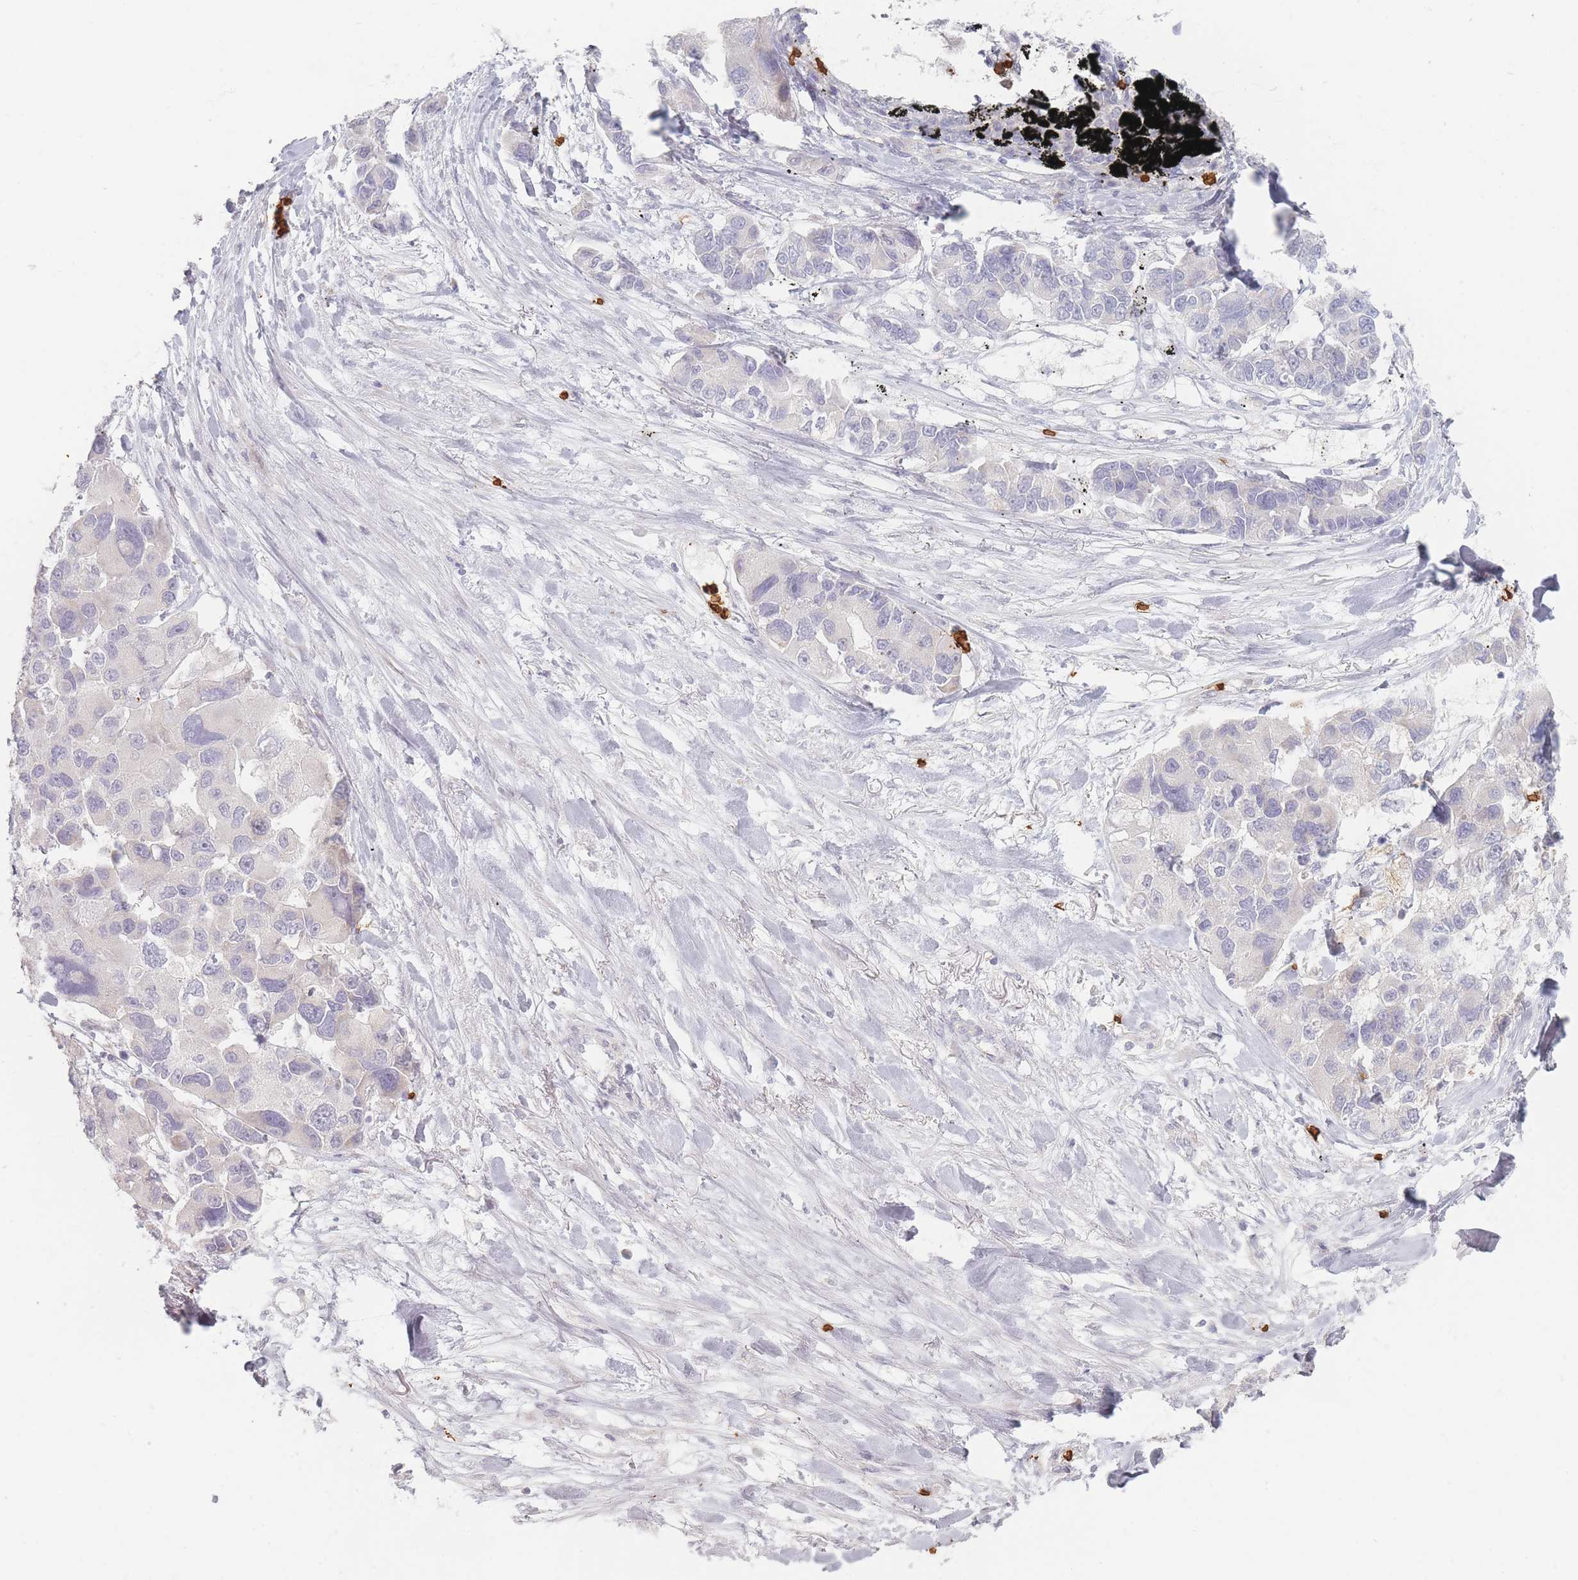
{"staining": {"intensity": "negative", "quantity": "none", "location": "none"}, "tissue": "lung cancer", "cell_type": "Tumor cells", "image_type": "cancer", "snomed": [{"axis": "morphology", "description": "Adenocarcinoma, NOS"}, {"axis": "topography", "description": "Lung"}], "caption": "Photomicrograph shows no significant protein positivity in tumor cells of adenocarcinoma (lung). Nuclei are stained in blue.", "gene": "SLC2A6", "patient": {"sex": "female", "age": 54}}